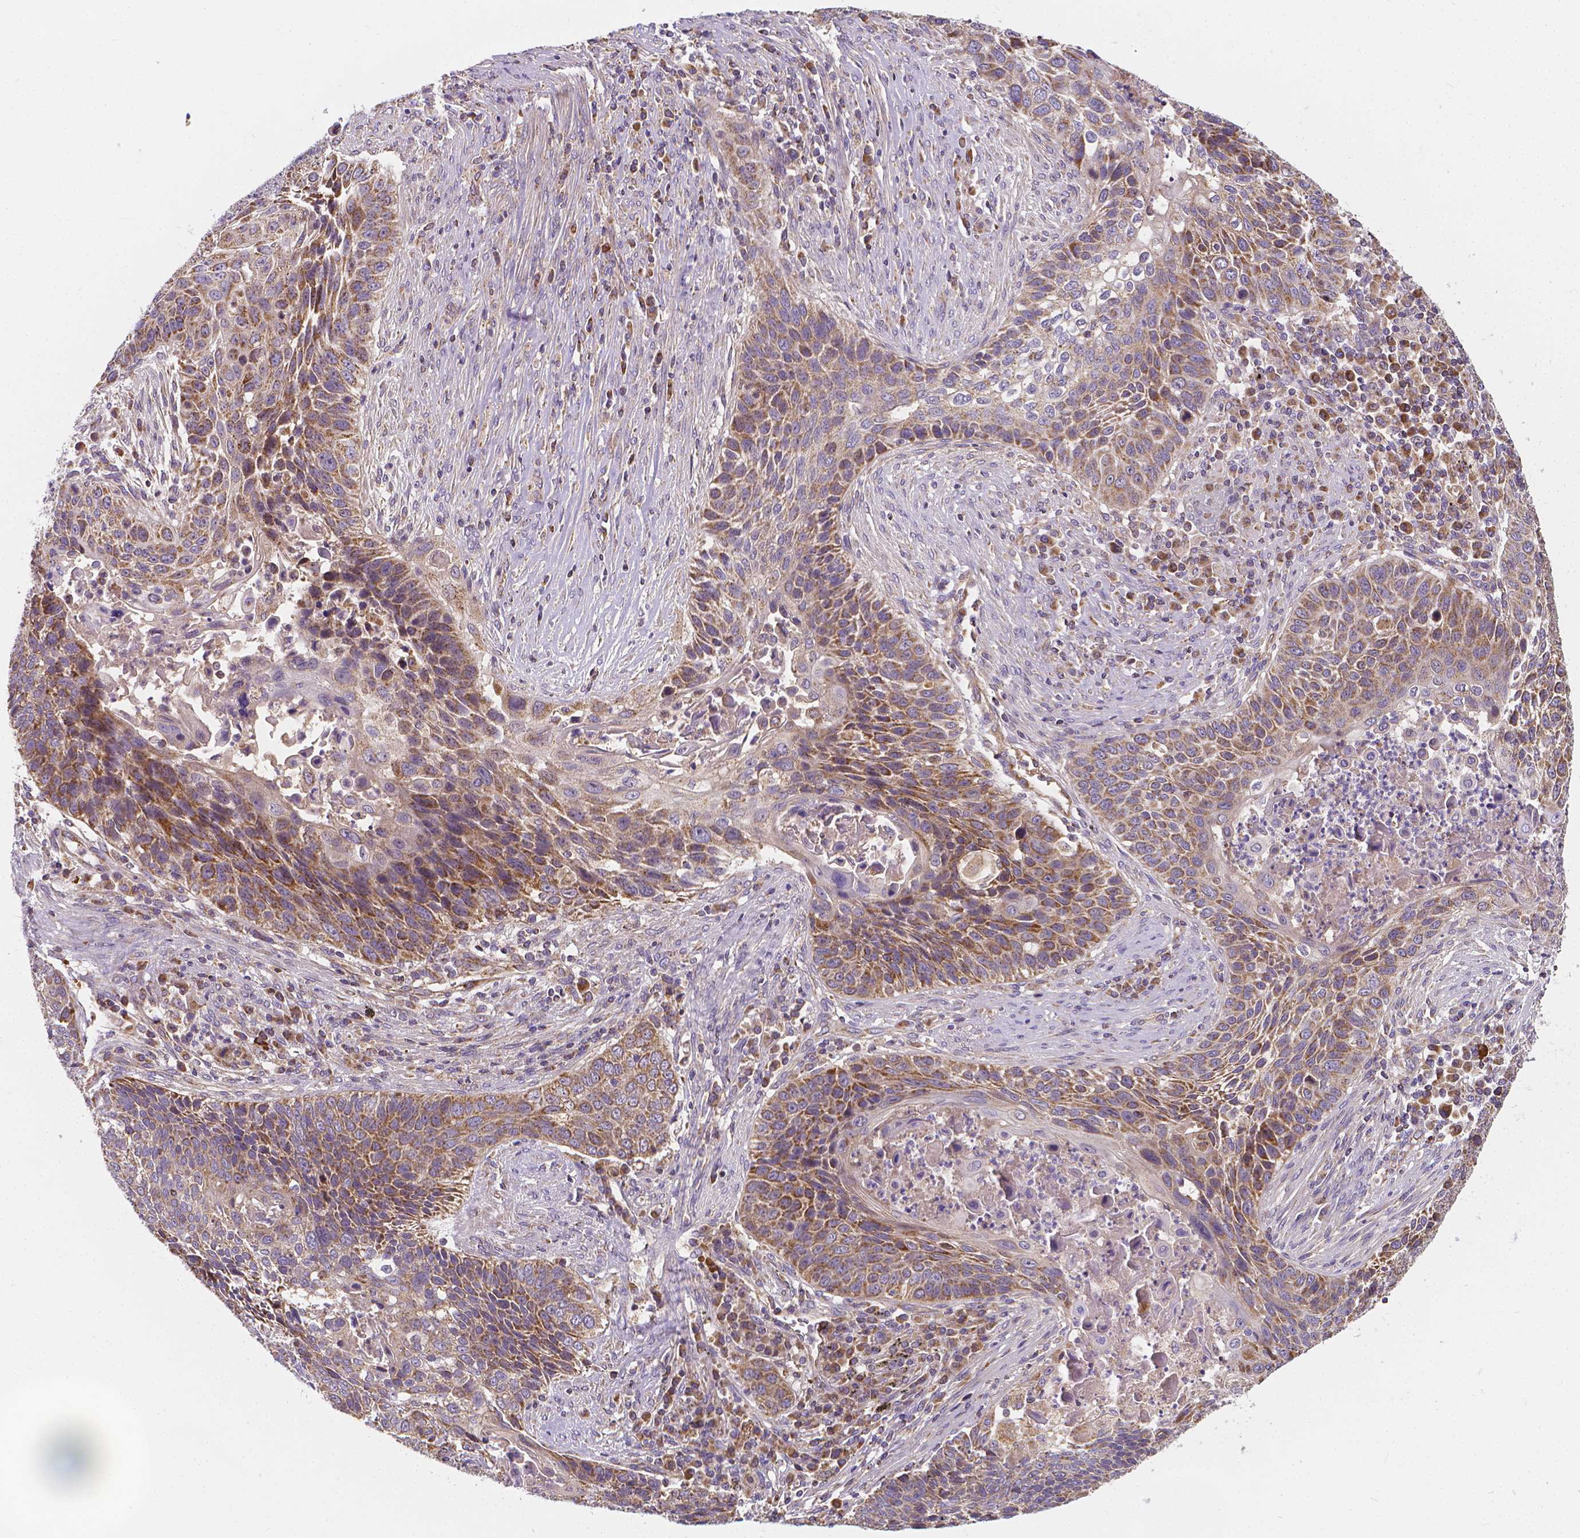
{"staining": {"intensity": "moderate", "quantity": "25%-75%", "location": "cytoplasmic/membranous"}, "tissue": "lung cancer", "cell_type": "Tumor cells", "image_type": "cancer", "snomed": [{"axis": "morphology", "description": "Squamous cell carcinoma, NOS"}, {"axis": "morphology", "description": "Squamous cell carcinoma, metastatic, NOS"}, {"axis": "topography", "description": "Lung"}, {"axis": "topography", "description": "Pleura, NOS"}], "caption": "DAB immunohistochemical staining of lung squamous cell carcinoma shows moderate cytoplasmic/membranous protein staining in about 25%-75% of tumor cells.", "gene": "SNCAIP", "patient": {"sex": "male", "age": 72}}